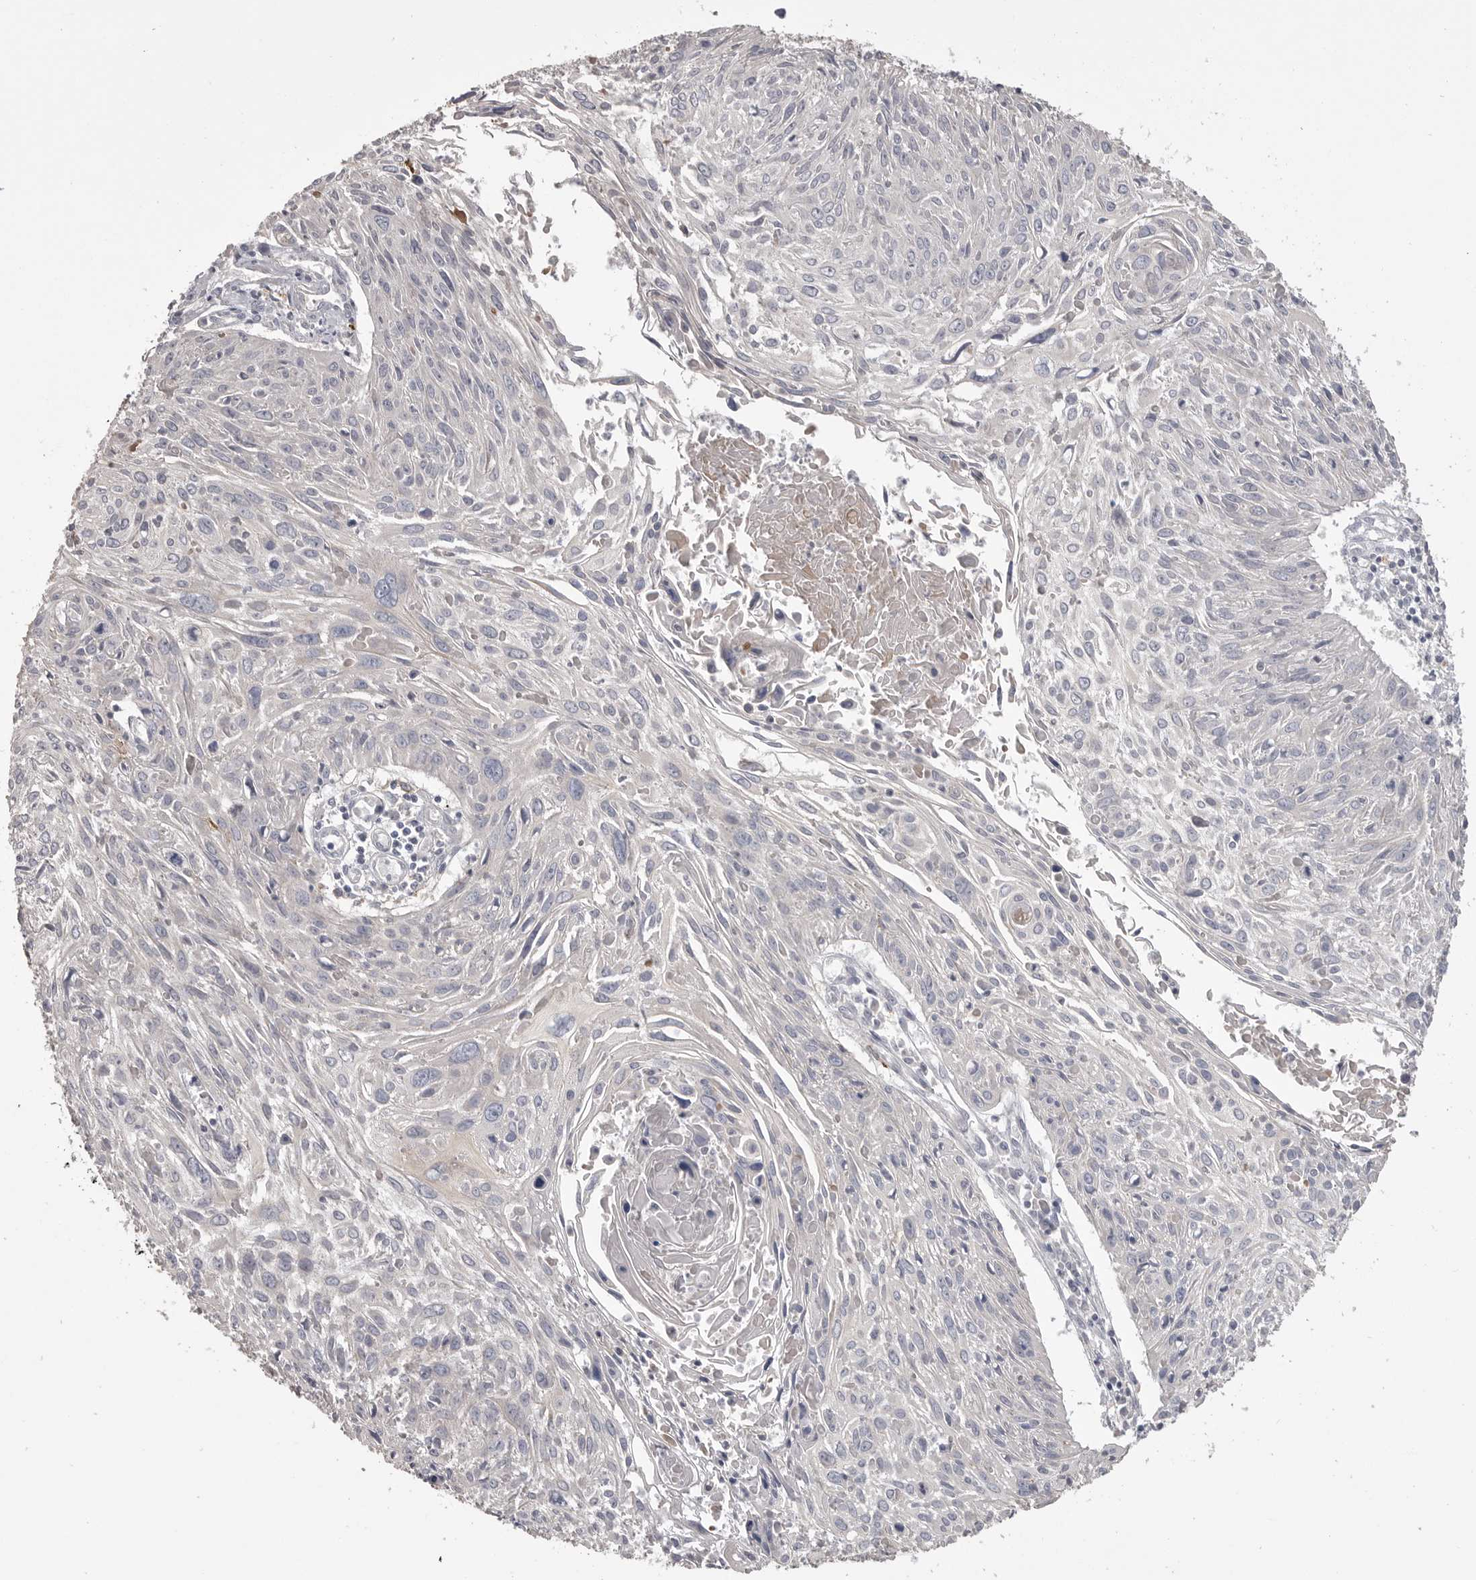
{"staining": {"intensity": "negative", "quantity": "none", "location": "none"}, "tissue": "cervical cancer", "cell_type": "Tumor cells", "image_type": "cancer", "snomed": [{"axis": "morphology", "description": "Squamous cell carcinoma, NOS"}, {"axis": "topography", "description": "Cervix"}], "caption": "The histopathology image reveals no significant staining in tumor cells of cervical cancer (squamous cell carcinoma).", "gene": "CMTM6", "patient": {"sex": "female", "age": 51}}